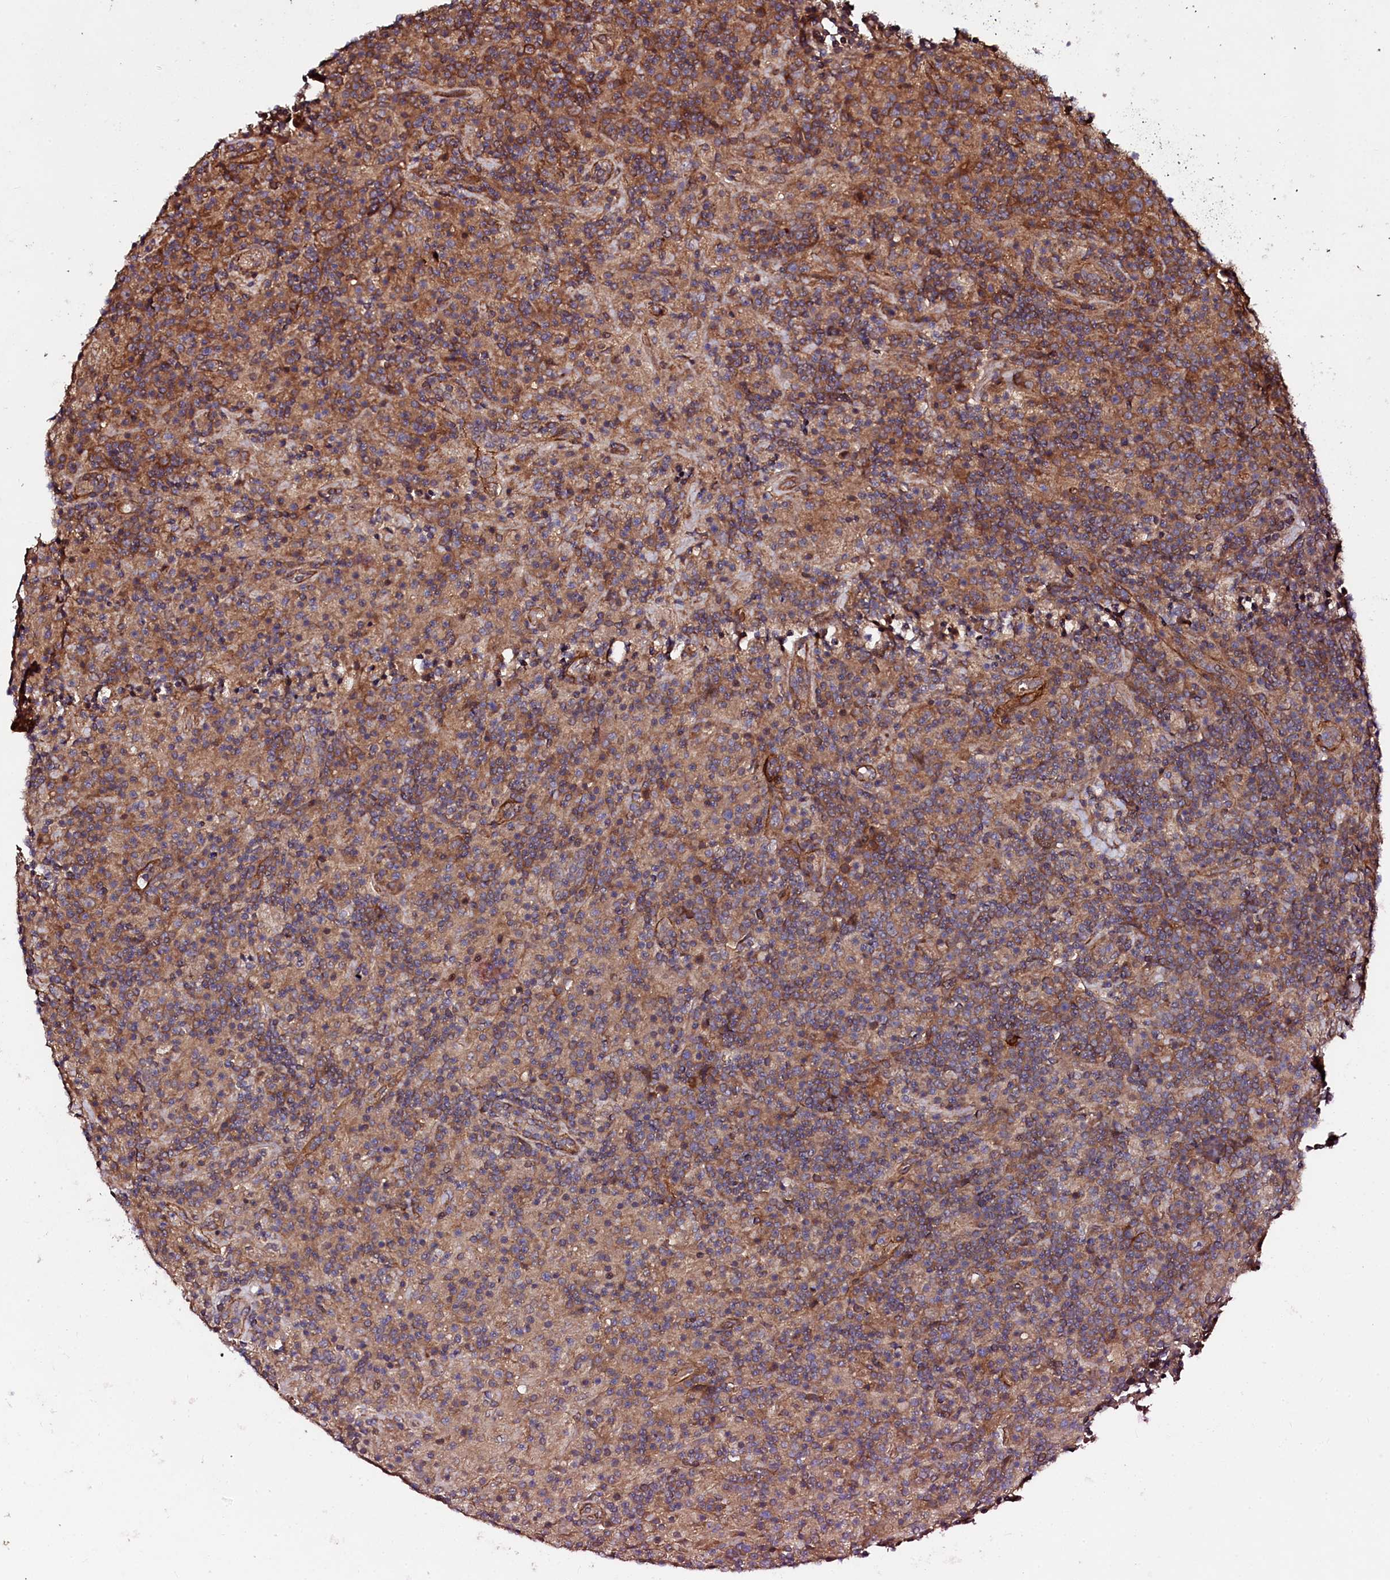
{"staining": {"intensity": "moderate", "quantity": ">75%", "location": "cytoplasmic/membranous"}, "tissue": "lymphoma", "cell_type": "Tumor cells", "image_type": "cancer", "snomed": [{"axis": "morphology", "description": "Hodgkin's disease, NOS"}, {"axis": "topography", "description": "Lymph node"}], "caption": "Immunohistochemistry (IHC) of human lymphoma shows medium levels of moderate cytoplasmic/membranous positivity in approximately >75% of tumor cells.", "gene": "USPL1", "patient": {"sex": "male", "age": 70}}